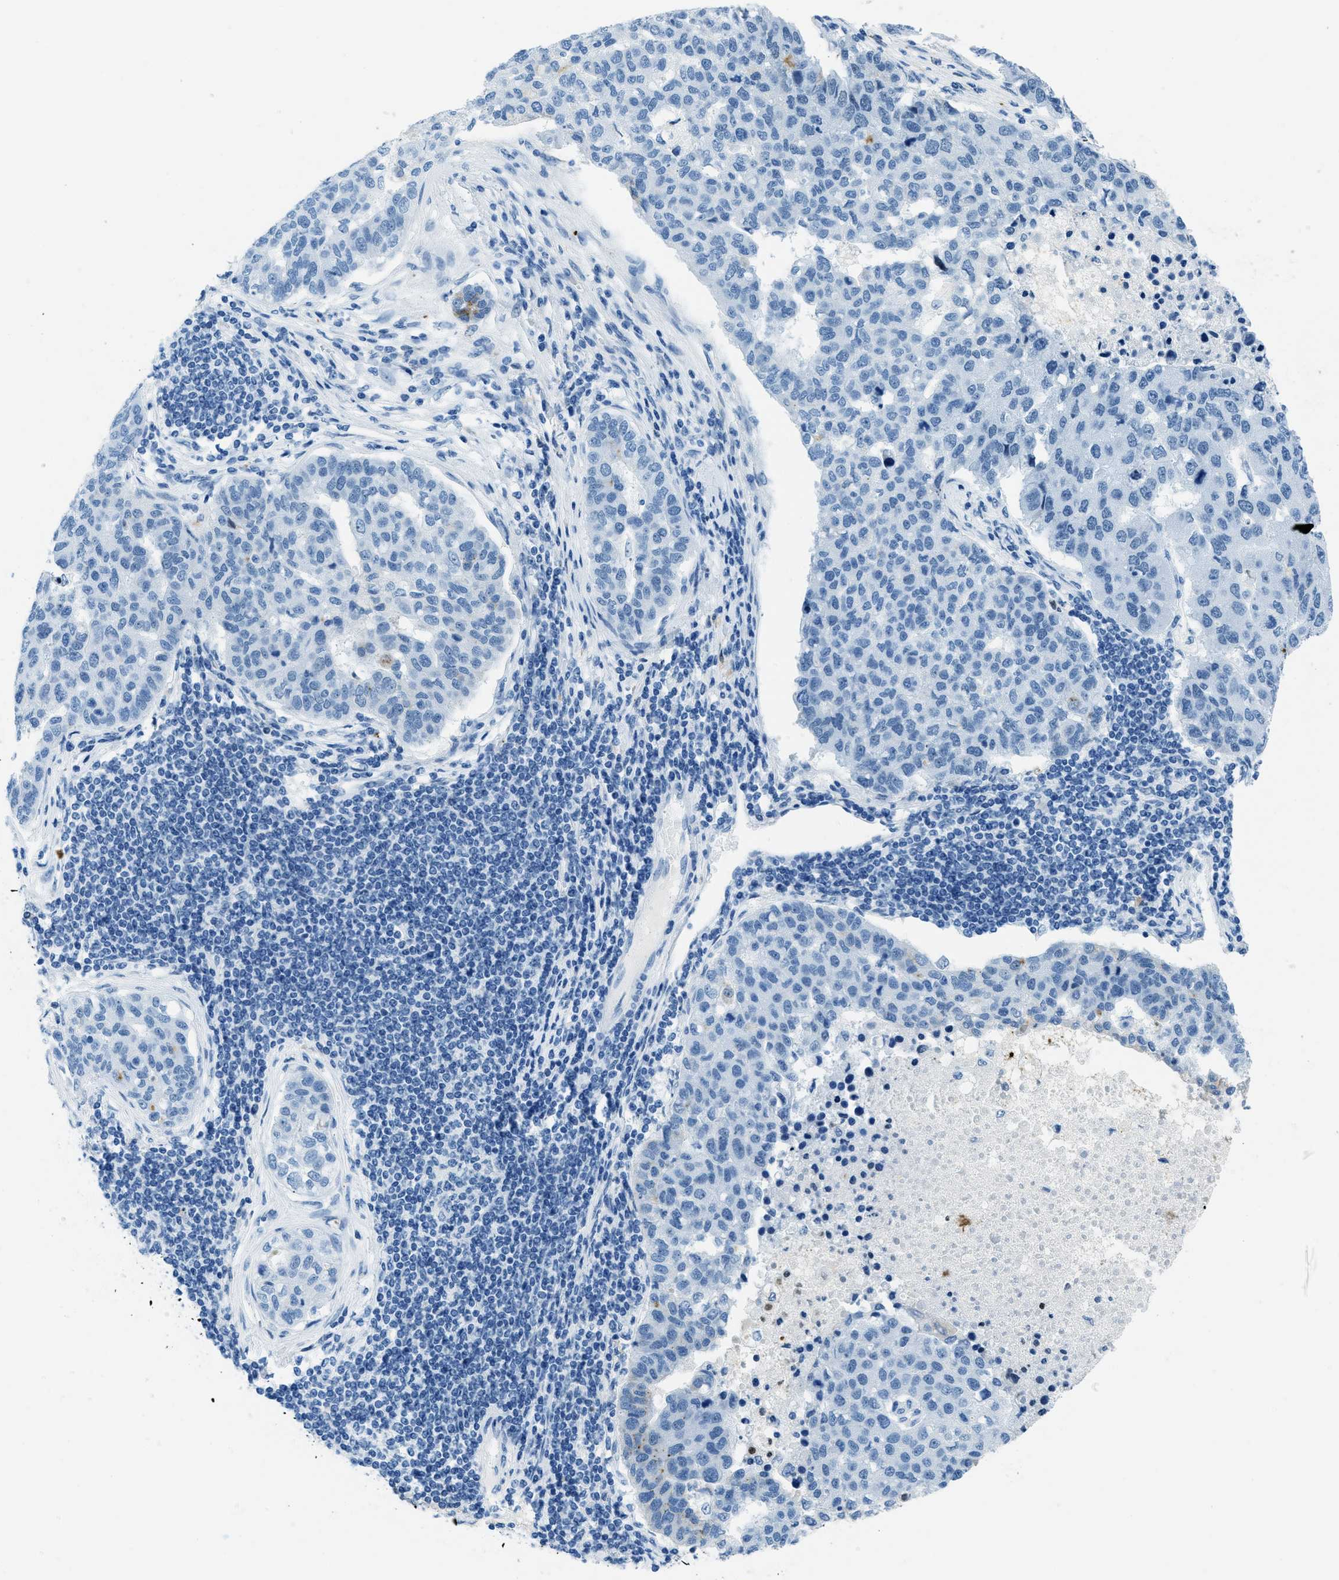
{"staining": {"intensity": "negative", "quantity": "none", "location": "none"}, "tissue": "pancreatic cancer", "cell_type": "Tumor cells", "image_type": "cancer", "snomed": [{"axis": "morphology", "description": "Adenocarcinoma, NOS"}, {"axis": "topography", "description": "Pancreas"}], "caption": "This histopathology image is of pancreatic cancer (adenocarcinoma) stained with IHC to label a protein in brown with the nuclei are counter-stained blue. There is no positivity in tumor cells.", "gene": "PLA2G2A", "patient": {"sex": "female", "age": 61}}